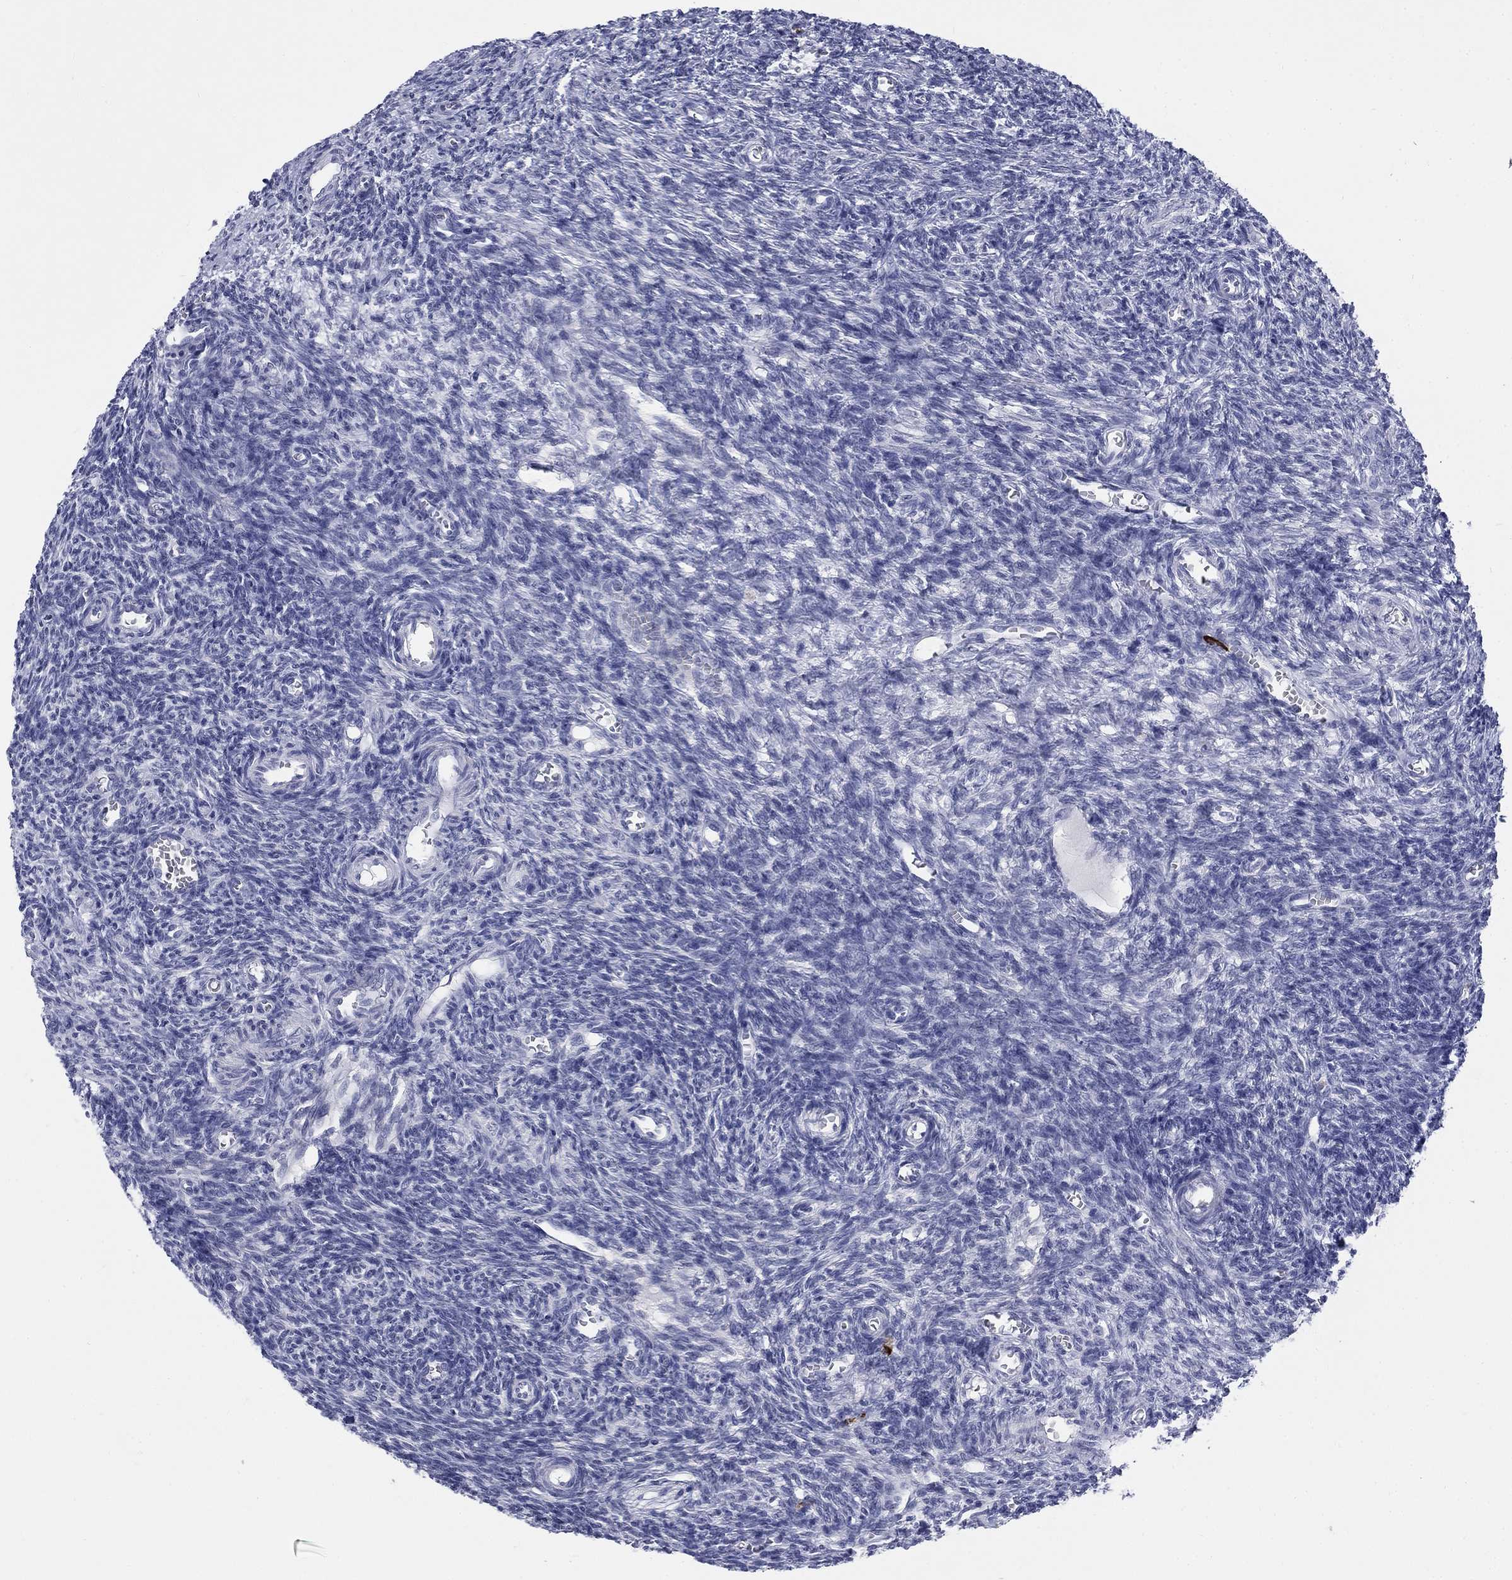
{"staining": {"intensity": "negative", "quantity": "none", "location": "none"}, "tissue": "ovary", "cell_type": "Follicle cells", "image_type": "normal", "snomed": [{"axis": "morphology", "description": "Normal tissue, NOS"}, {"axis": "topography", "description": "Ovary"}], "caption": "A histopathology image of human ovary is negative for staining in follicle cells.", "gene": "ECEL1", "patient": {"sex": "female", "age": 27}}